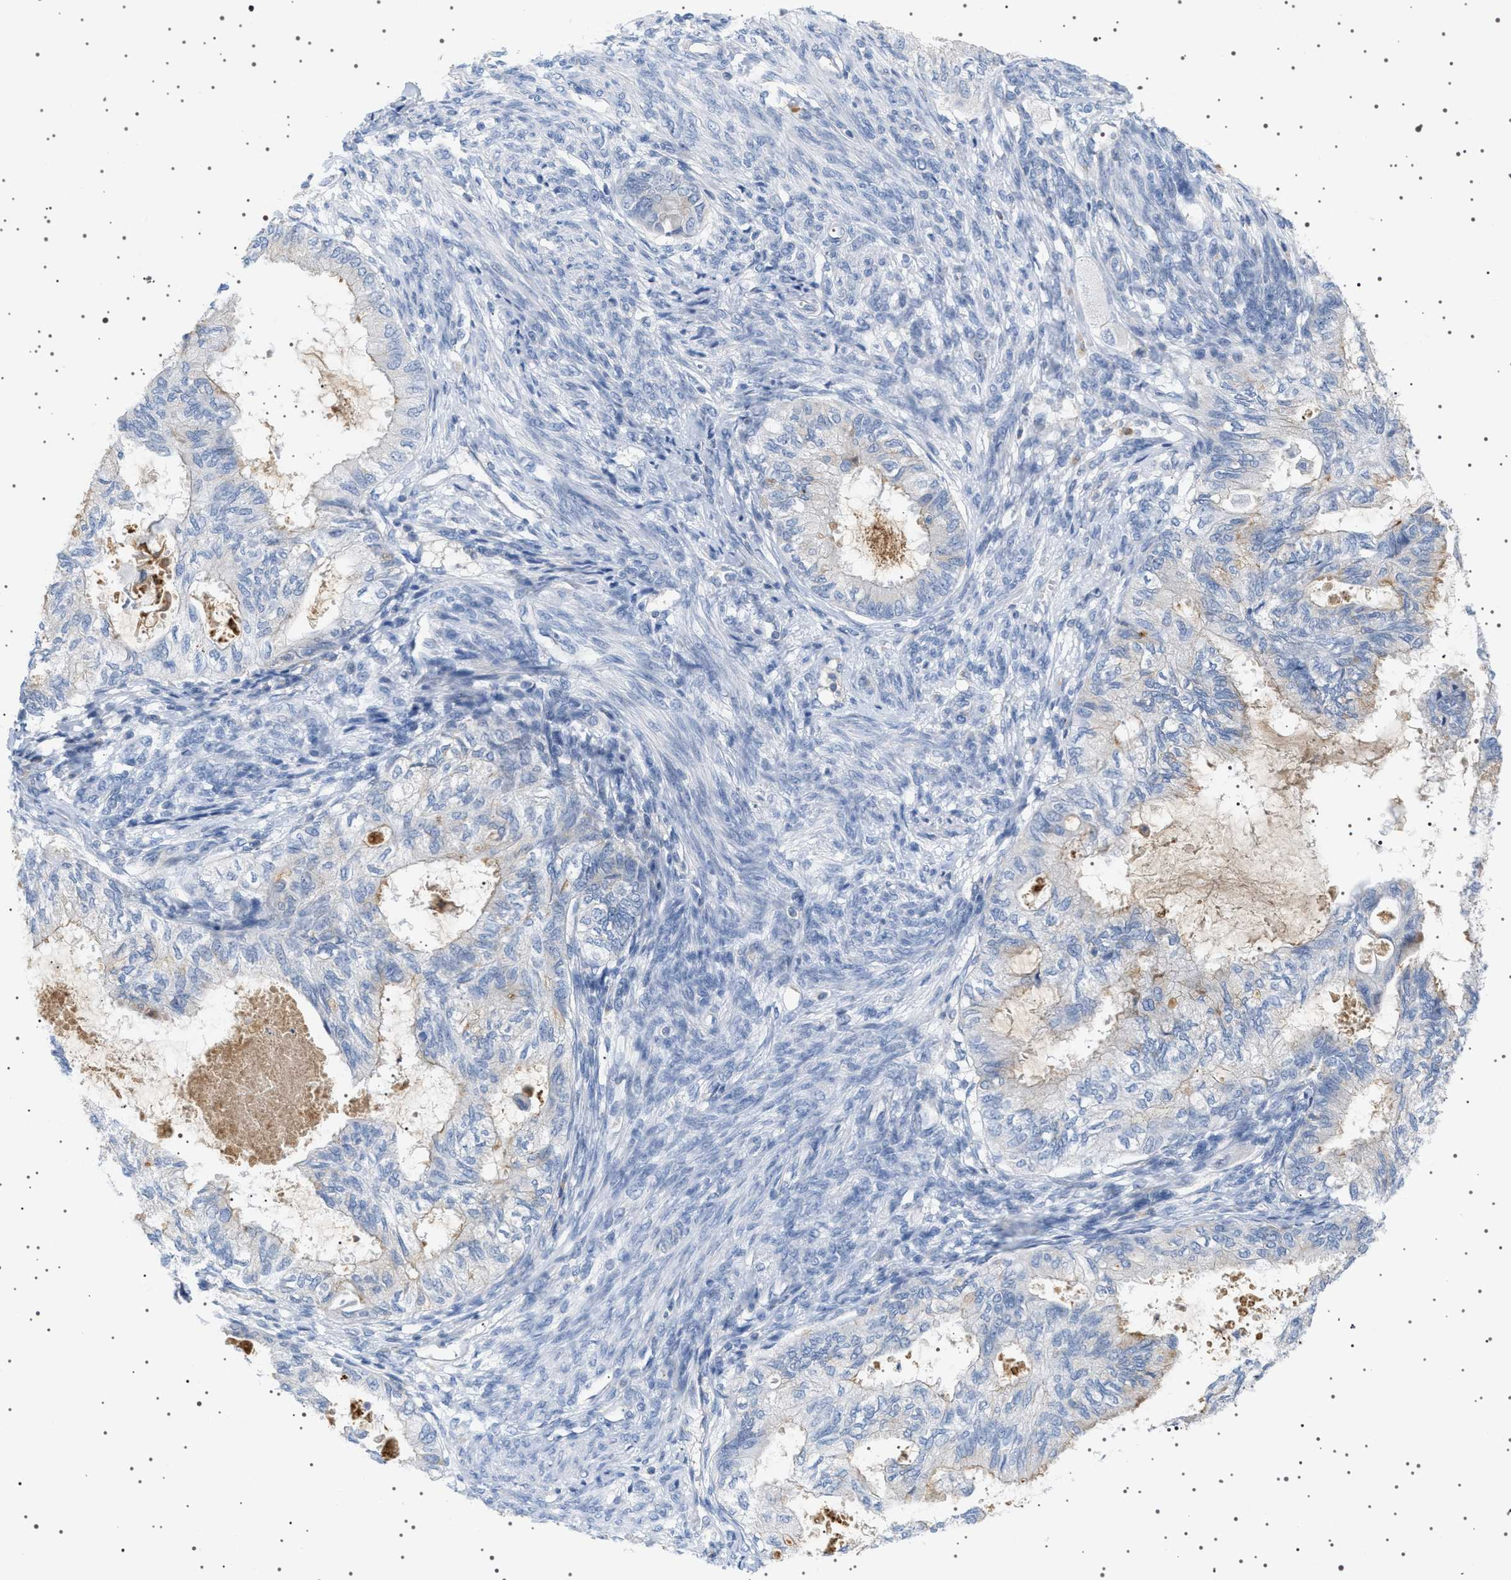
{"staining": {"intensity": "negative", "quantity": "none", "location": "none"}, "tissue": "cervical cancer", "cell_type": "Tumor cells", "image_type": "cancer", "snomed": [{"axis": "morphology", "description": "Normal tissue, NOS"}, {"axis": "morphology", "description": "Adenocarcinoma, NOS"}, {"axis": "topography", "description": "Cervix"}, {"axis": "topography", "description": "Endometrium"}], "caption": "This micrograph is of cervical cancer stained with immunohistochemistry (IHC) to label a protein in brown with the nuclei are counter-stained blue. There is no expression in tumor cells. The staining was performed using DAB (3,3'-diaminobenzidine) to visualize the protein expression in brown, while the nuclei were stained in blue with hematoxylin (Magnification: 20x).", "gene": "ADCY10", "patient": {"sex": "female", "age": 86}}